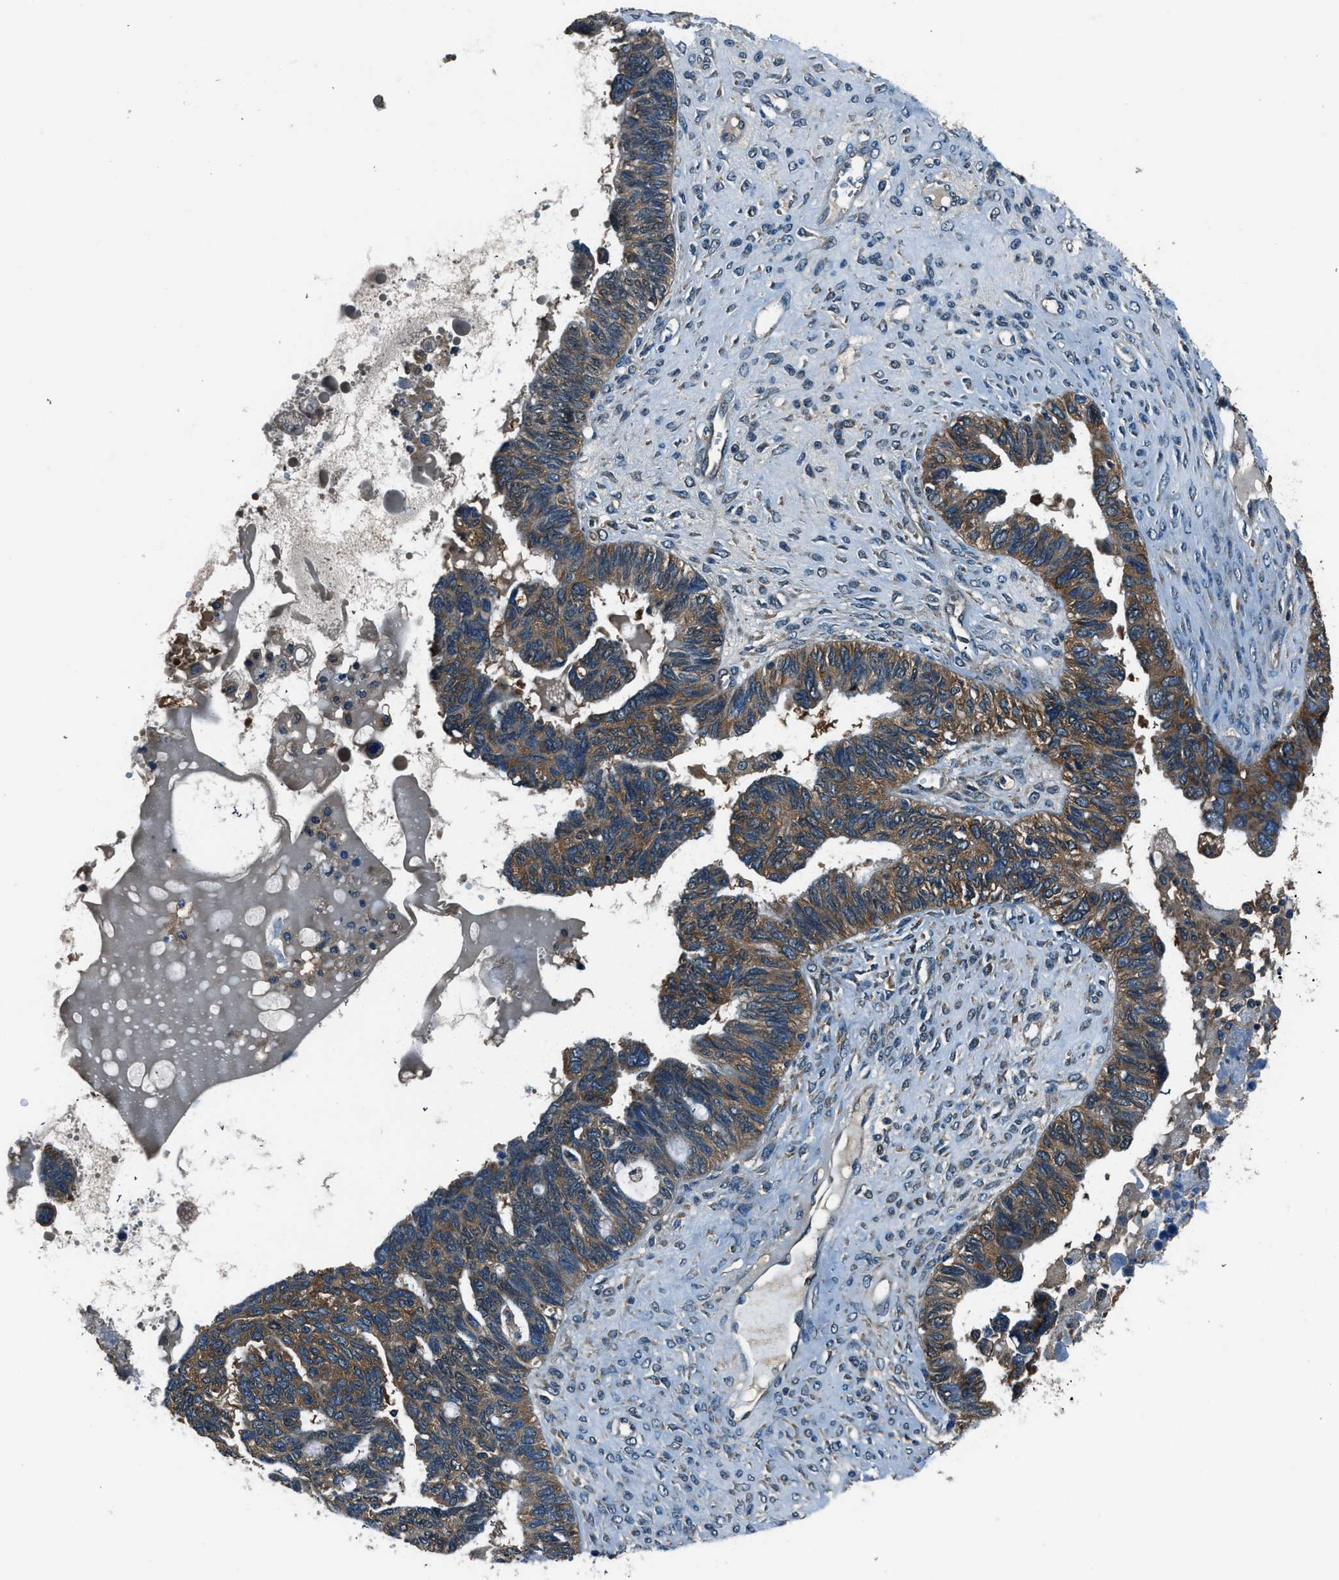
{"staining": {"intensity": "moderate", "quantity": ">75%", "location": "cytoplasmic/membranous"}, "tissue": "ovarian cancer", "cell_type": "Tumor cells", "image_type": "cancer", "snomed": [{"axis": "morphology", "description": "Cystadenocarcinoma, serous, NOS"}, {"axis": "topography", "description": "Ovary"}], "caption": "Tumor cells exhibit medium levels of moderate cytoplasmic/membranous staining in approximately >75% of cells in human serous cystadenocarcinoma (ovarian). The protein is shown in brown color, while the nuclei are stained blue.", "gene": "ARFGAP2", "patient": {"sex": "female", "age": 79}}